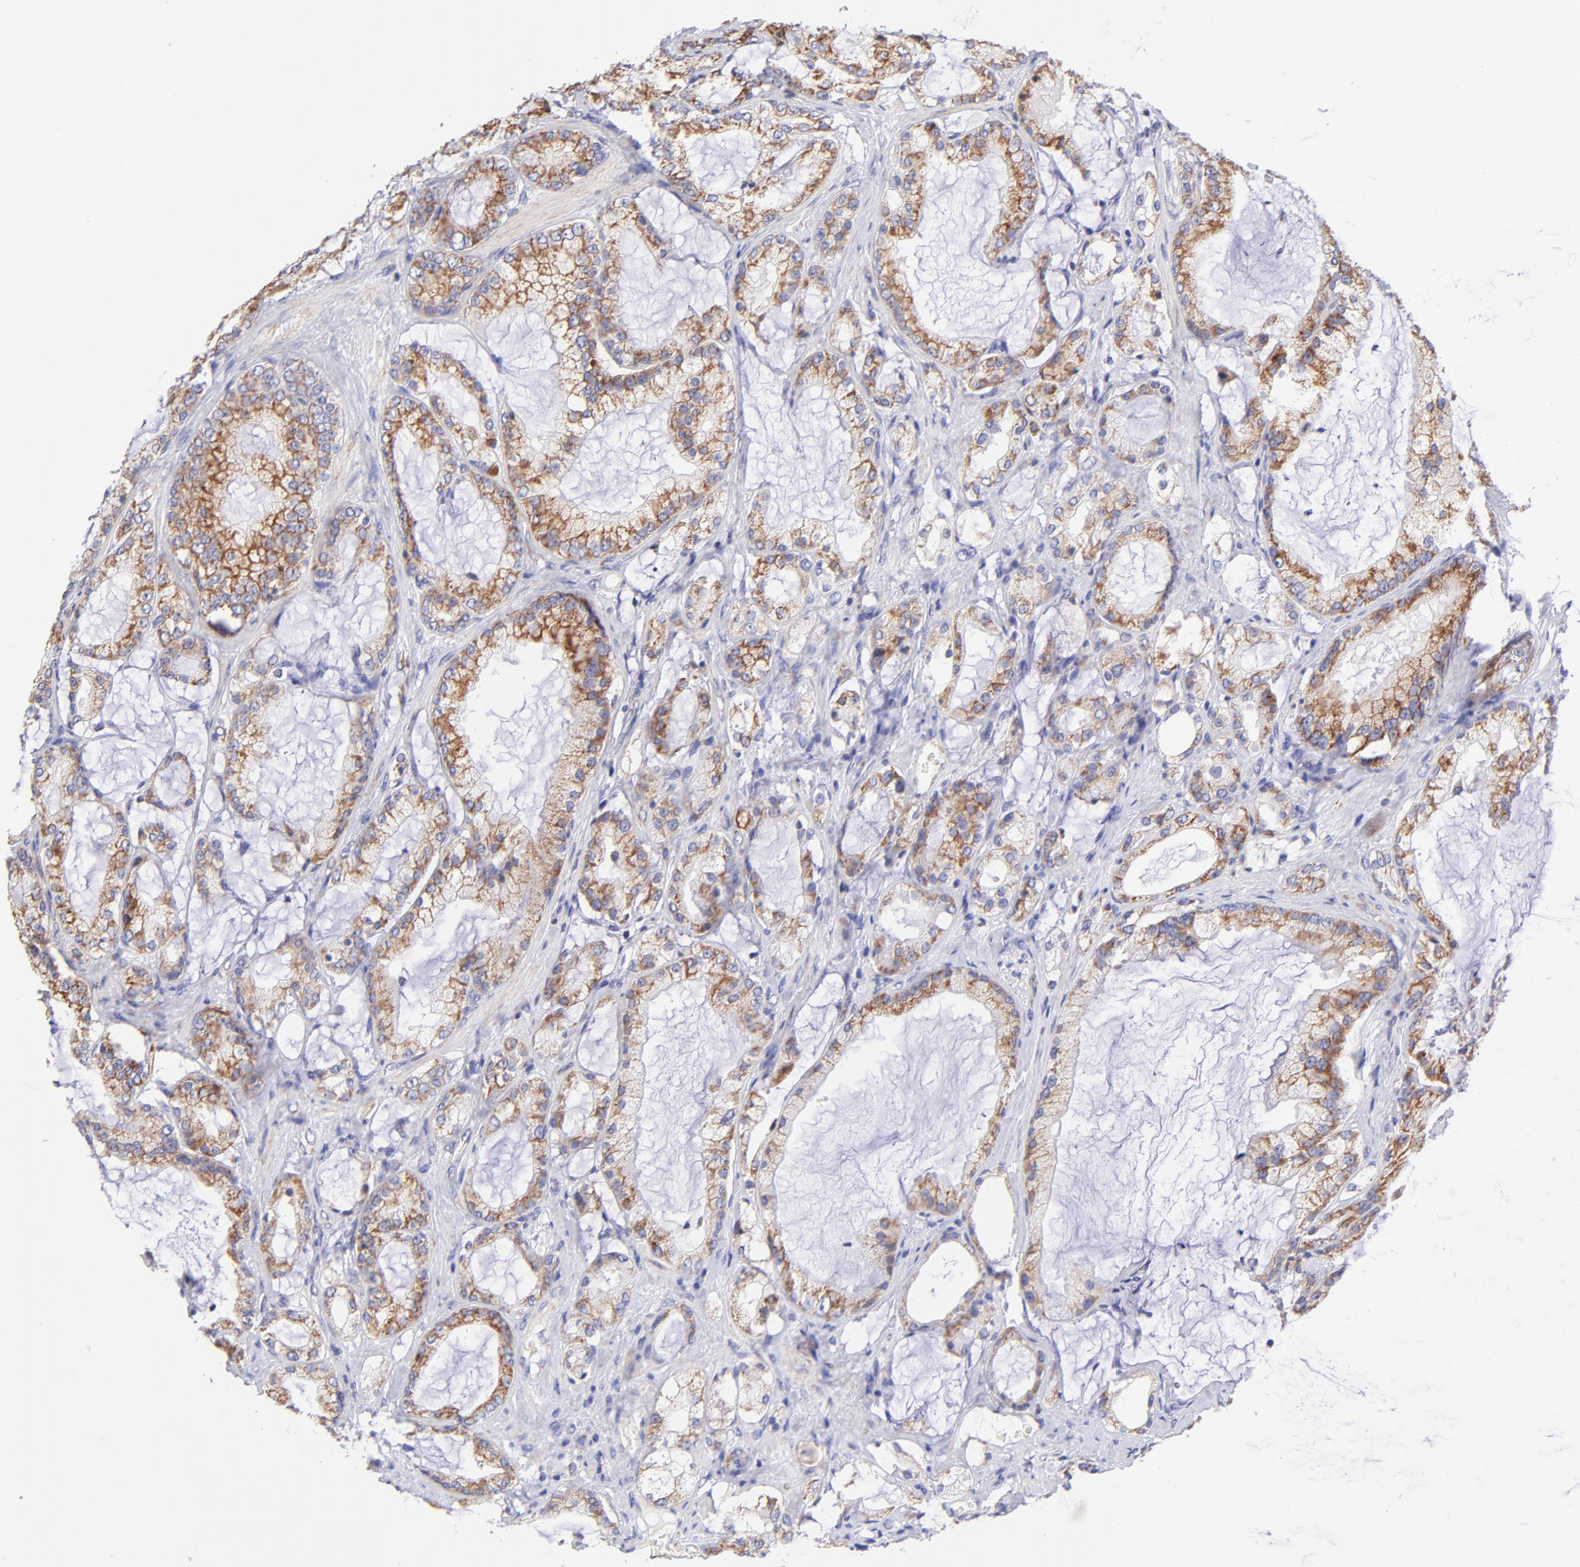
{"staining": {"intensity": "moderate", "quantity": ">75%", "location": "cytoplasmic/membranous"}, "tissue": "prostate cancer", "cell_type": "Tumor cells", "image_type": "cancer", "snomed": [{"axis": "morphology", "description": "Adenocarcinoma, Medium grade"}, {"axis": "topography", "description": "Prostate"}], "caption": "This is an image of immunohistochemistry staining of prostate cancer, which shows moderate expression in the cytoplasmic/membranous of tumor cells.", "gene": "NDUFB7", "patient": {"sex": "male", "age": 70}}